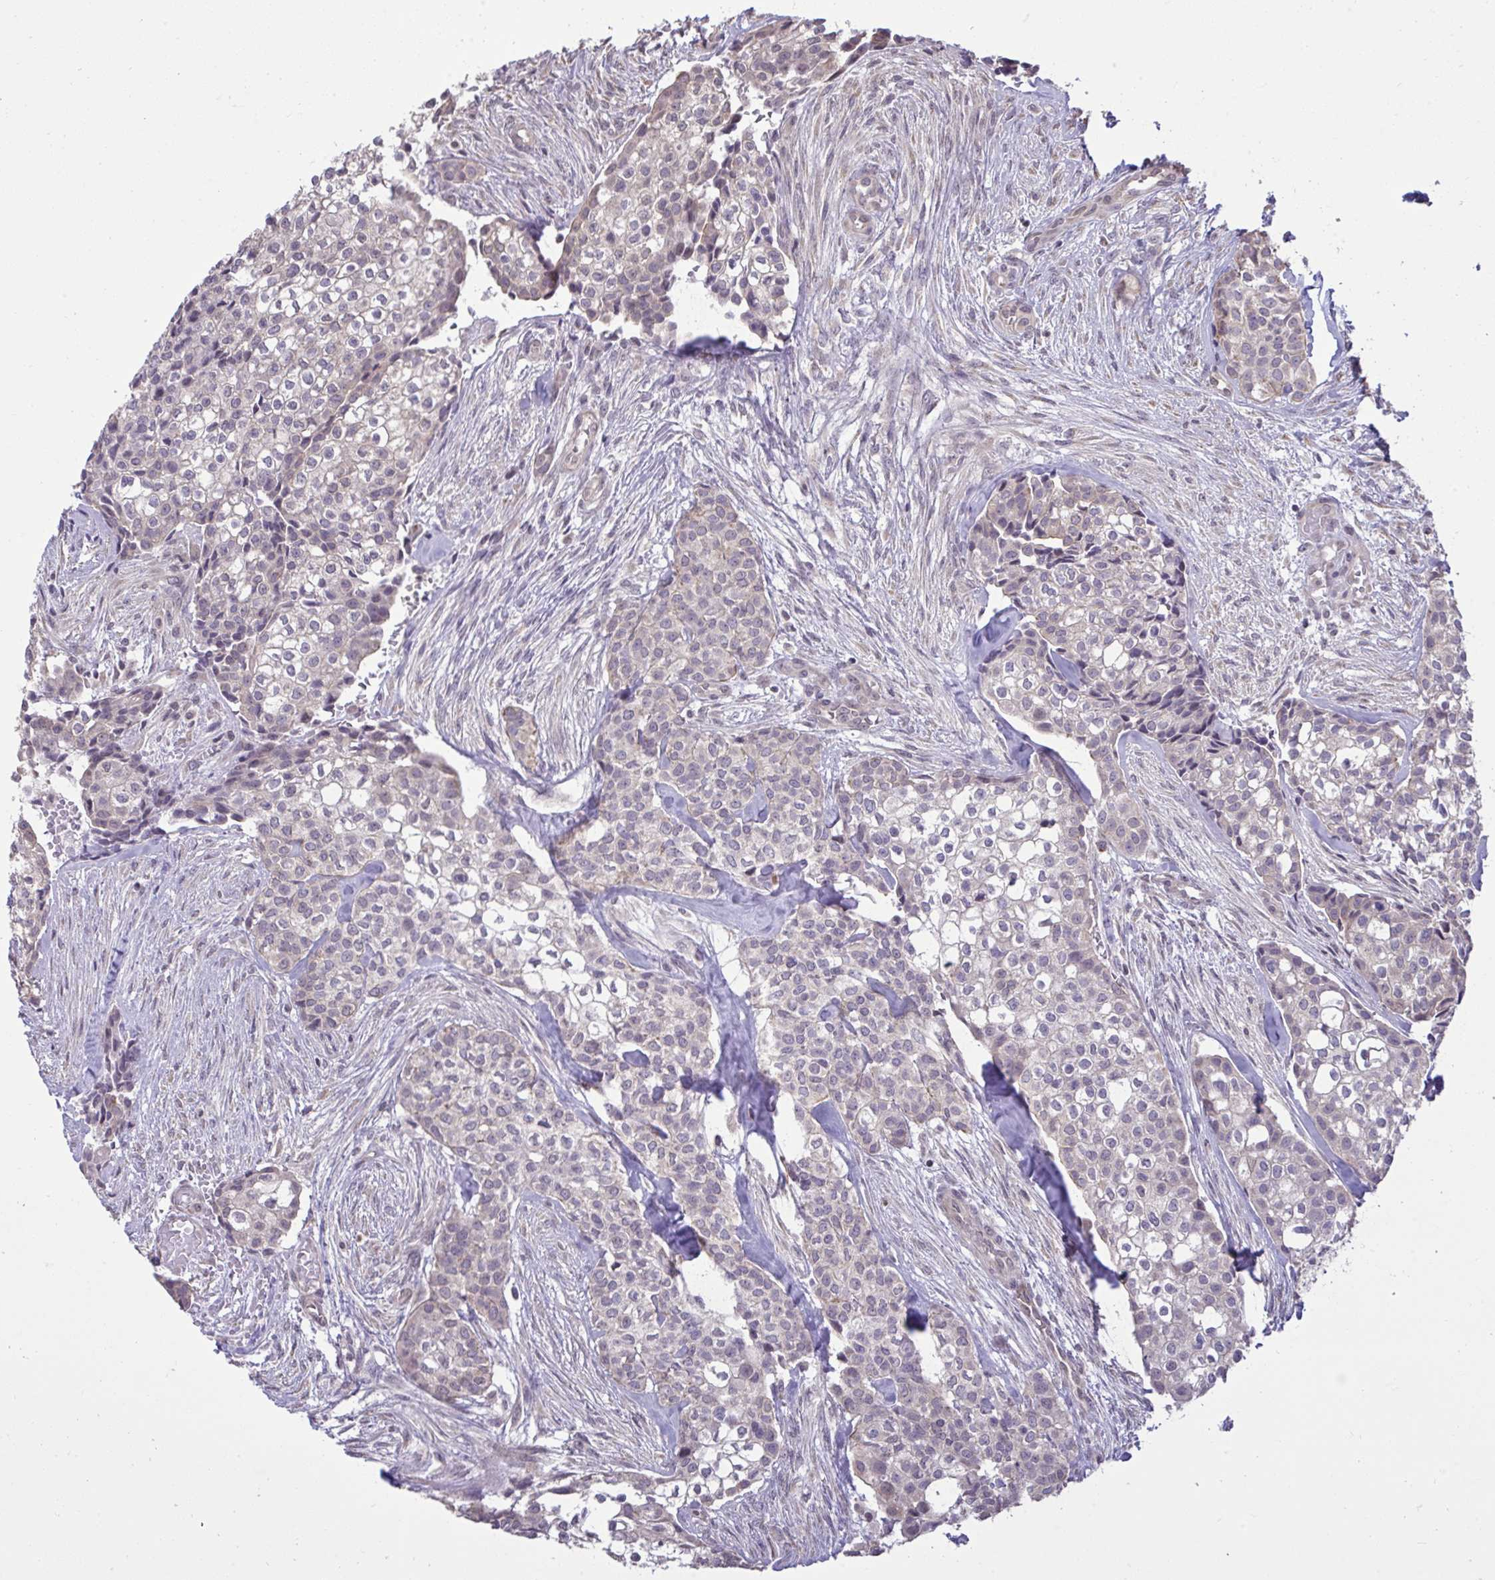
{"staining": {"intensity": "negative", "quantity": "none", "location": "none"}, "tissue": "head and neck cancer", "cell_type": "Tumor cells", "image_type": "cancer", "snomed": [{"axis": "morphology", "description": "Adenocarcinoma, NOS"}, {"axis": "topography", "description": "Head-Neck"}], "caption": "Tumor cells show no significant staining in head and neck cancer (adenocarcinoma).", "gene": "CYP20A1", "patient": {"sex": "male", "age": 81}}